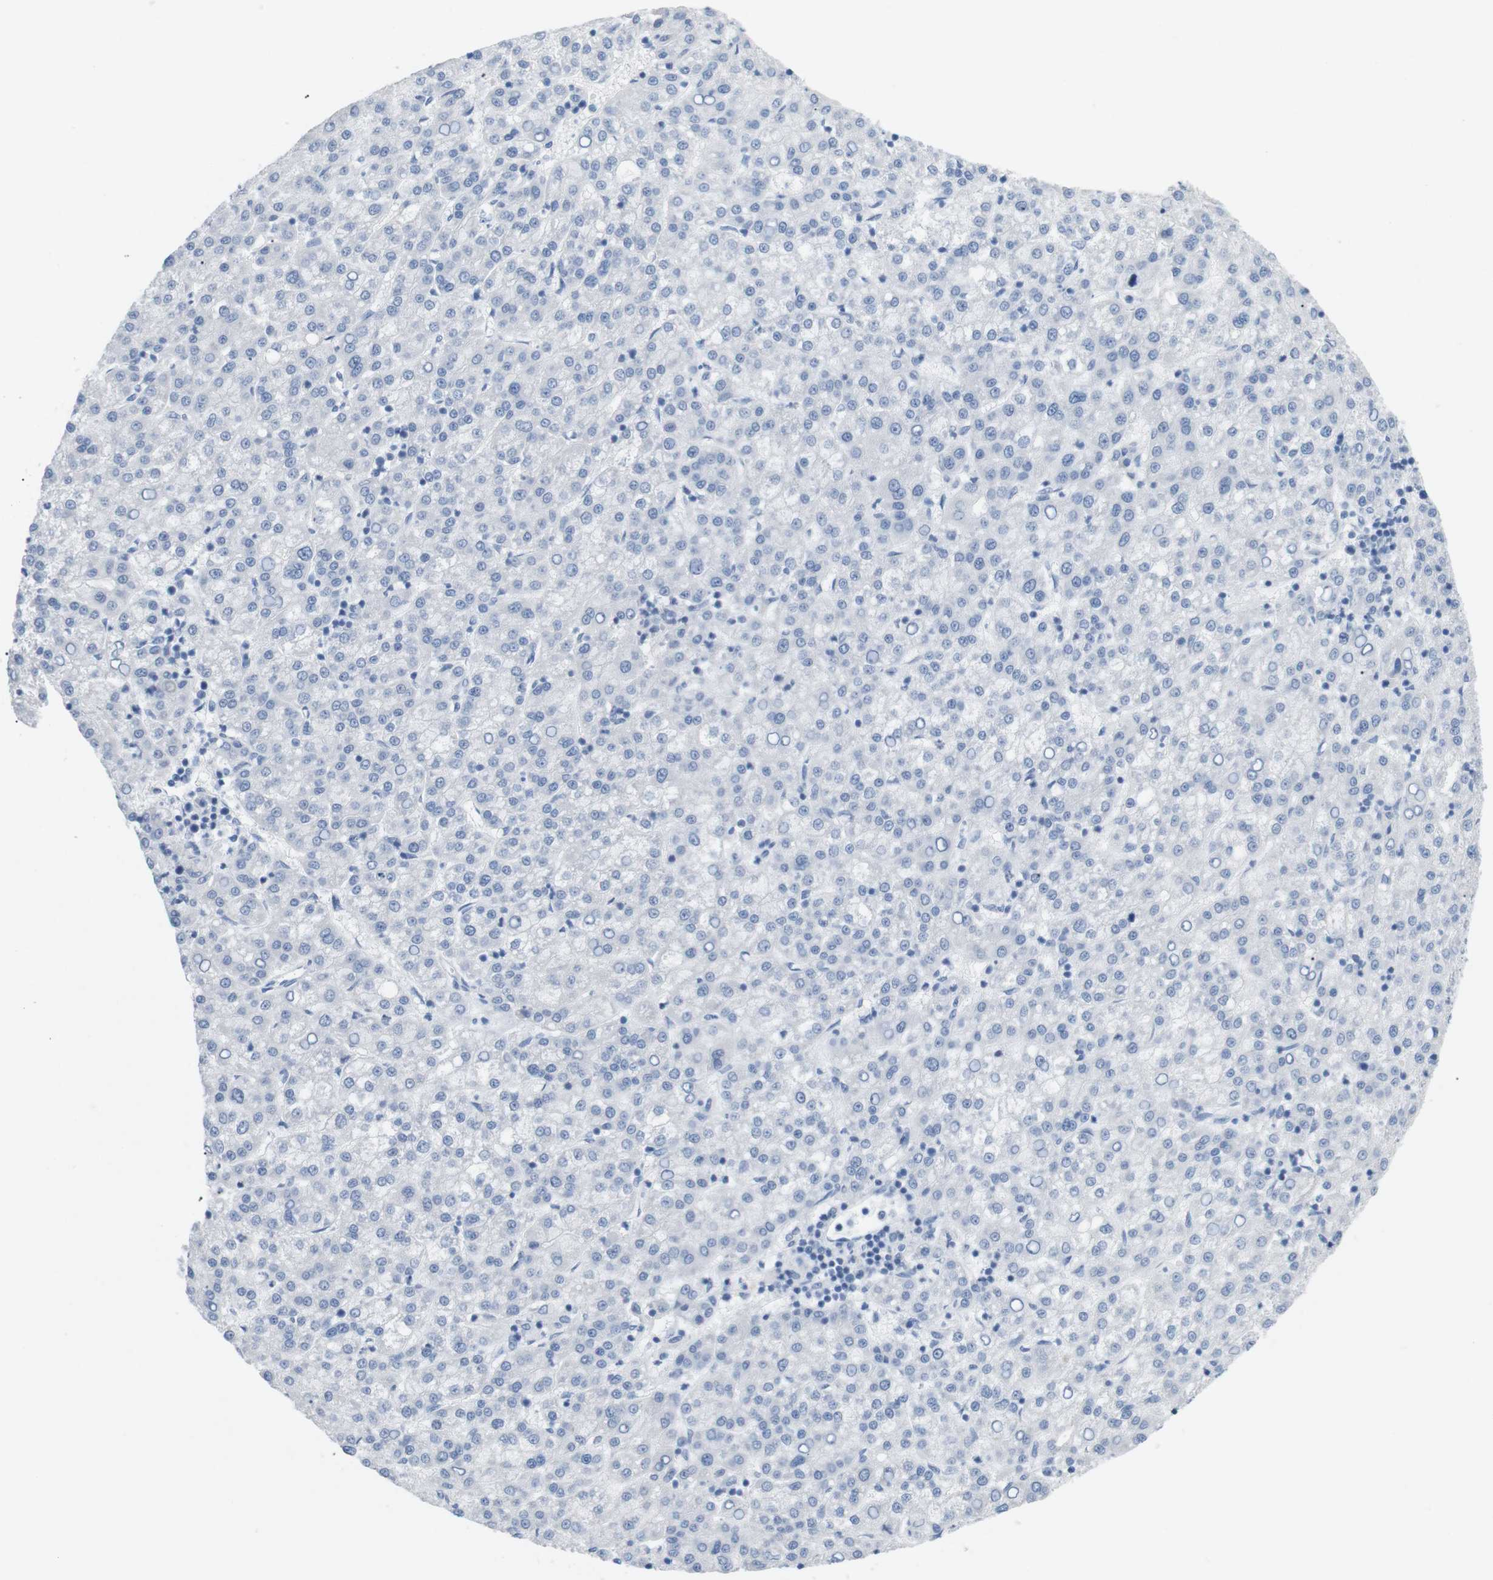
{"staining": {"intensity": "negative", "quantity": "none", "location": "none"}, "tissue": "liver cancer", "cell_type": "Tumor cells", "image_type": "cancer", "snomed": [{"axis": "morphology", "description": "Carcinoma, Hepatocellular, NOS"}, {"axis": "topography", "description": "Liver"}], "caption": "Histopathology image shows no significant protein expression in tumor cells of liver cancer.", "gene": "HBG2", "patient": {"sex": "female", "age": 58}}